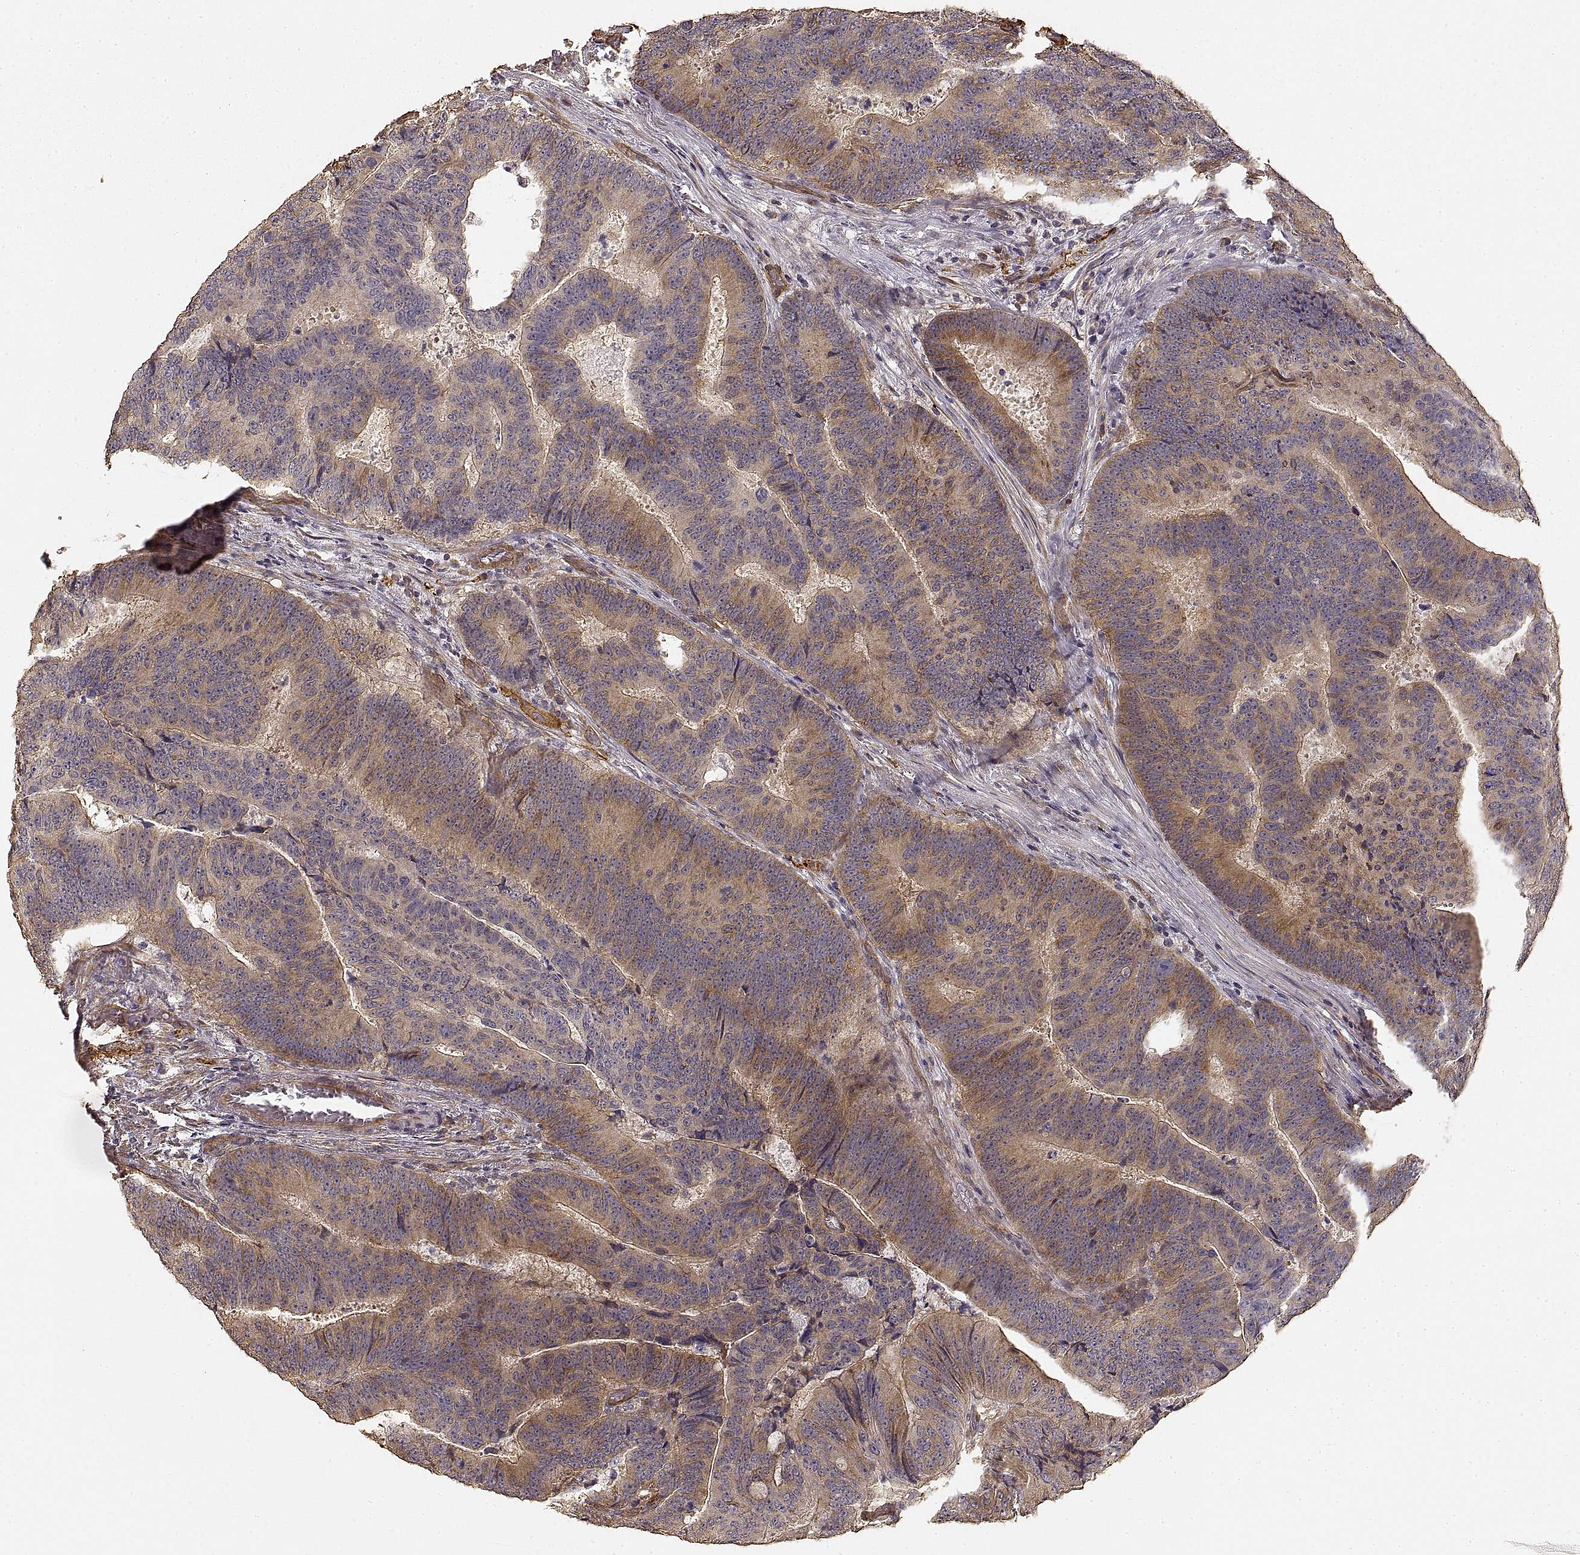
{"staining": {"intensity": "moderate", "quantity": ">75%", "location": "cytoplasmic/membranous"}, "tissue": "colorectal cancer", "cell_type": "Tumor cells", "image_type": "cancer", "snomed": [{"axis": "morphology", "description": "Adenocarcinoma, NOS"}, {"axis": "topography", "description": "Colon"}], "caption": "Immunohistochemistry staining of colorectal cancer (adenocarcinoma), which reveals medium levels of moderate cytoplasmic/membranous expression in about >75% of tumor cells indicating moderate cytoplasmic/membranous protein staining. The staining was performed using DAB (brown) for protein detection and nuclei were counterstained in hematoxylin (blue).", "gene": "LAMA4", "patient": {"sex": "female", "age": 82}}